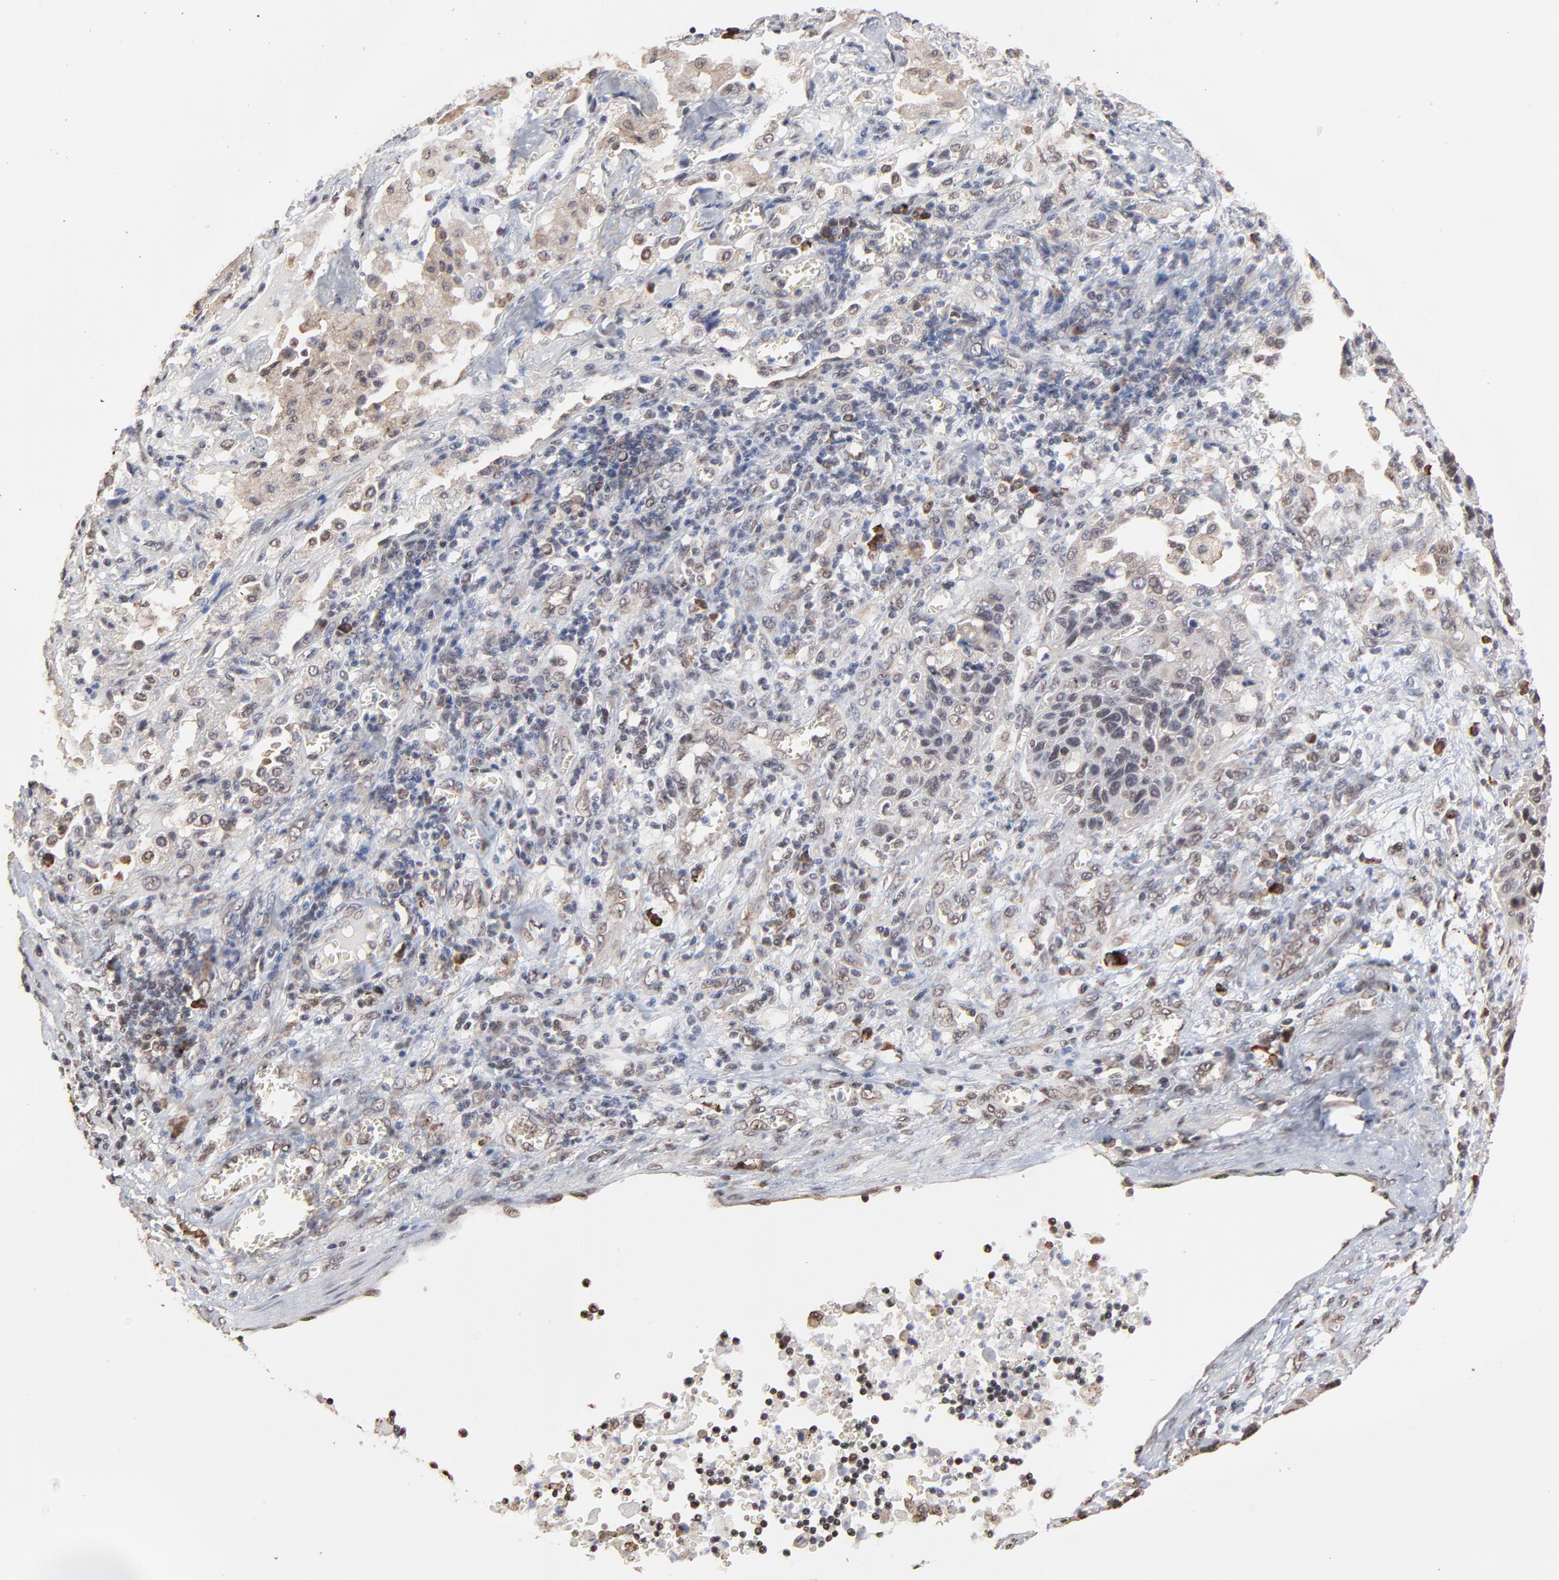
{"staining": {"intensity": "weak", "quantity": "25%-75%", "location": "cytoplasmic/membranous"}, "tissue": "lung cancer", "cell_type": "Tumor cells", "image_type": "cancer", "snomed": [{"axis": "morphology", "description": "Squamous cell carcinoma, NOS"}, {"axis": "topography", "description": "Lung"}], "caption": "DAB (3,3'-diaminobenzidine) immunohistochemical staining of lung squamous cell carcinoma reveals weak cytoplasmic/membranous protein staining in about 25%-75% of tumor cells.", "gene": "CHM", "patient": {"sex": "female", "age": 76}}